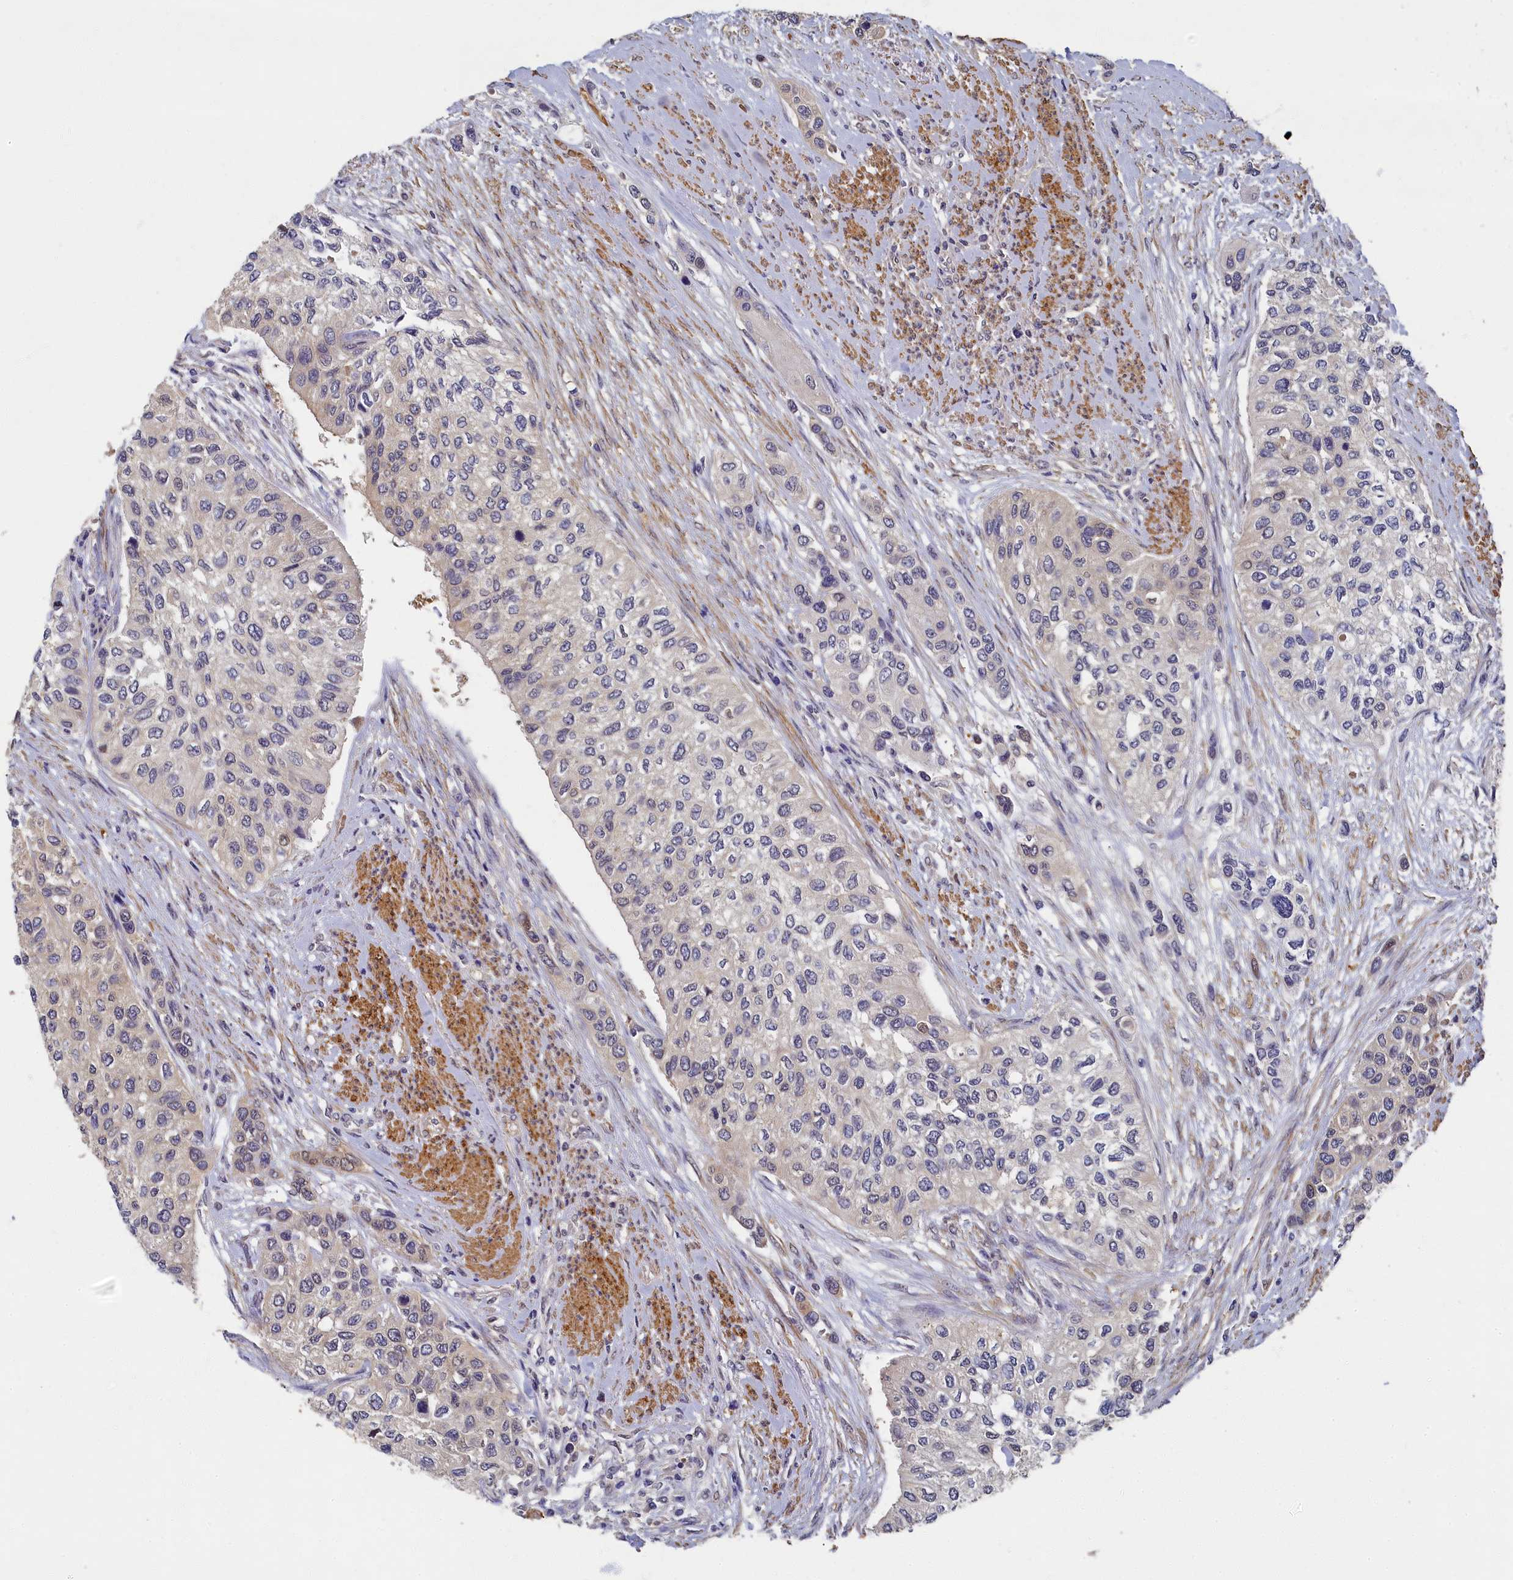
{"staining": {"intensity": "negative", "quantity": "none", "location": "none"}, "tissue": "urothelial cancer", "cell_type": "Tumor cells", "image_type": "cancer", "snomed": [{"axis": "morphology", "description": "Normal tissue, NOS"}, {"axis": "morphology", "description": "Urothelial carcinoma, High grade"}, {"axis": "topography", "description": "Vascular tissue"}, {"axis": "topography", "description": "Urinary bladder"}], "caption": "This is an immunohistochemistry photomicrograph of human high-grade urothelial carcinoma. There is no staining in tumor cells.", "gene": "TBCB", "patient": {"sex": "female", "age": 56}}